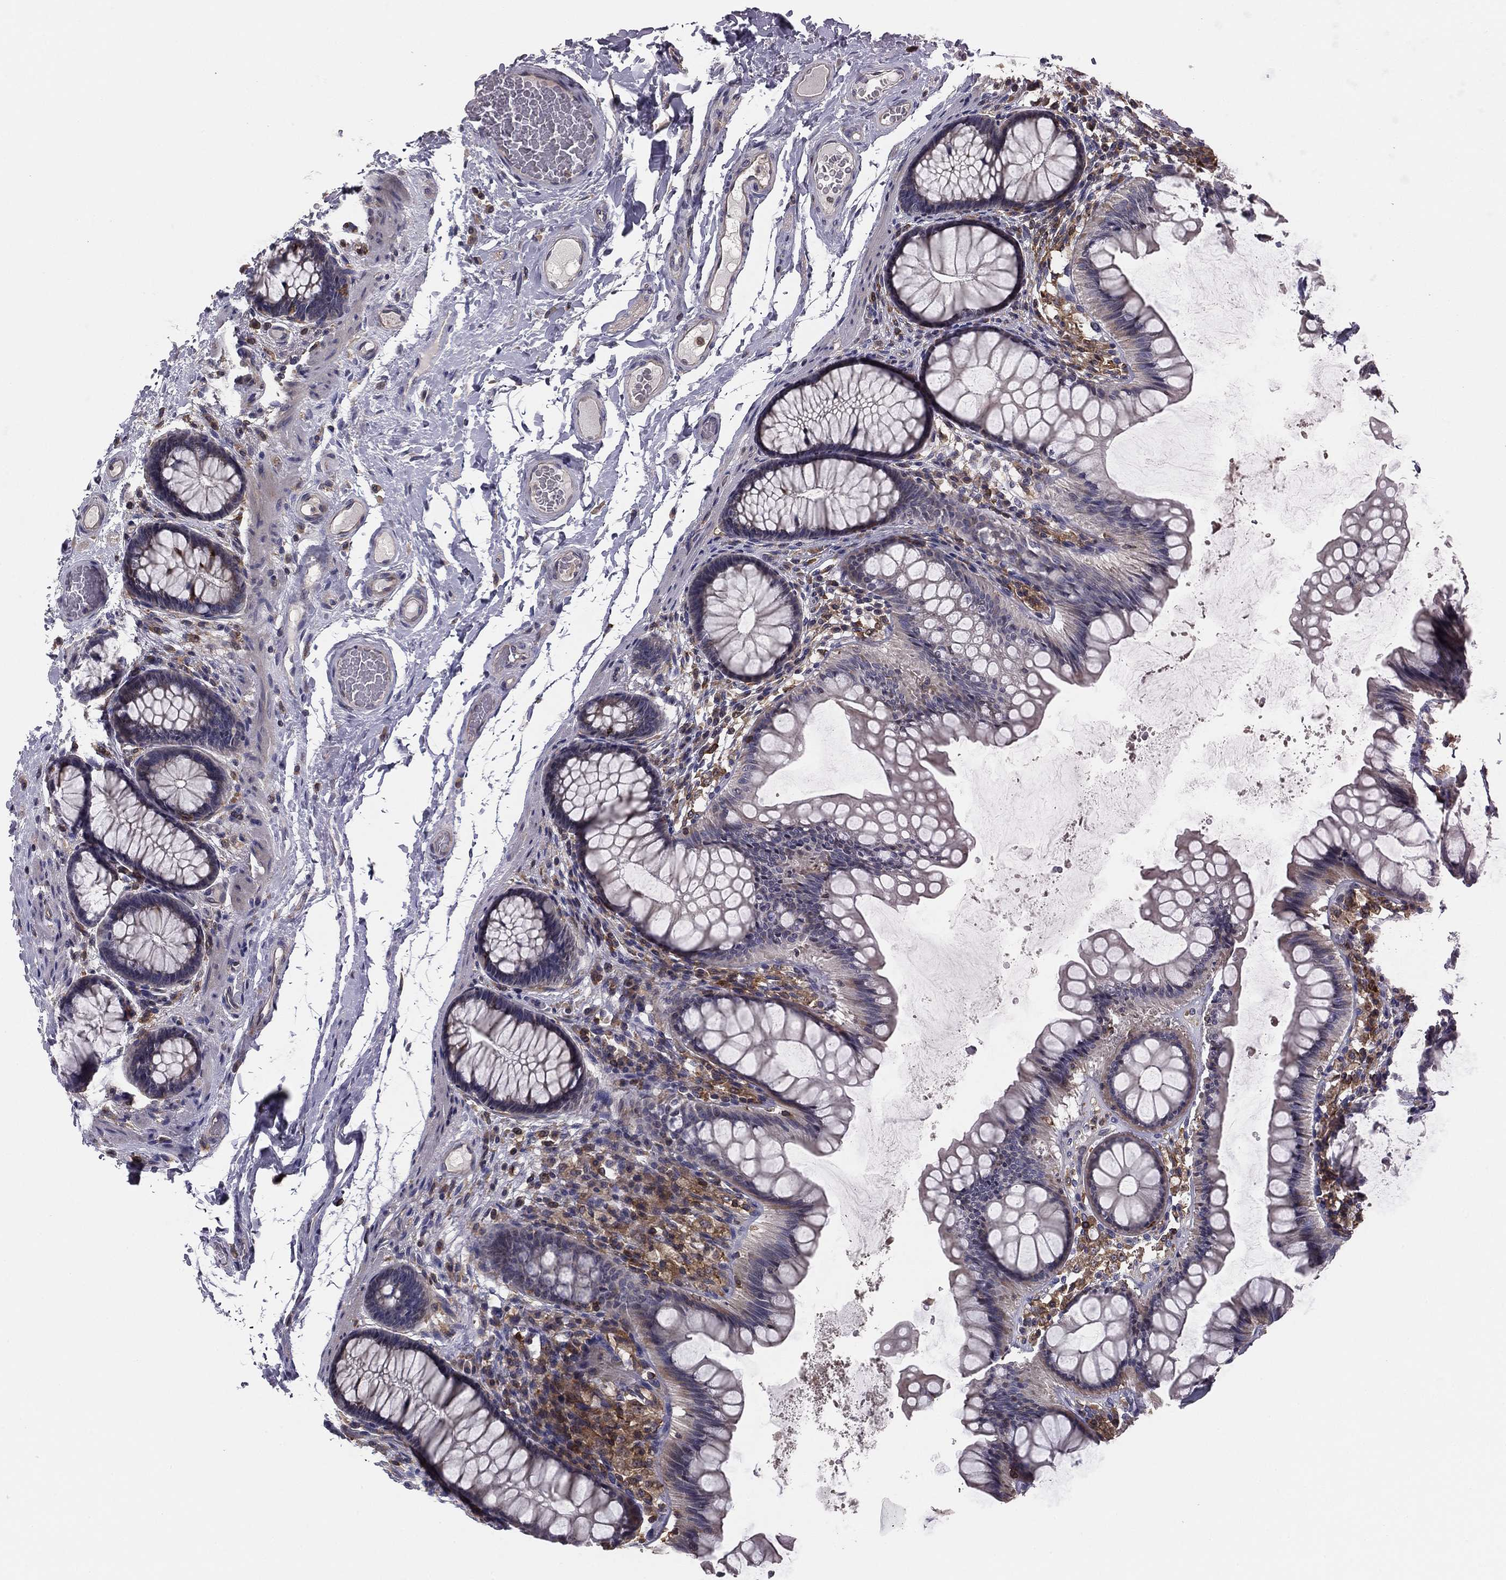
{"staining": {"intensity": "negative", "quantity": "none", "location": "none"}, "tissue": "colon", "cell_type": "Endothelial cells", "image_type": "normal", "snomed": [{"axis": "morphology", "description": "Normal tissue, NOS"}, {"axis": "topography", "description": "Colon"}], "caption": "IHC histopathology image of unremarkable colon: colon stained with DAB exhibits no significant protein positivity in endothelial cells.", "gene": "PLCB2", "patient": {"sex": "female", "age": 65}}